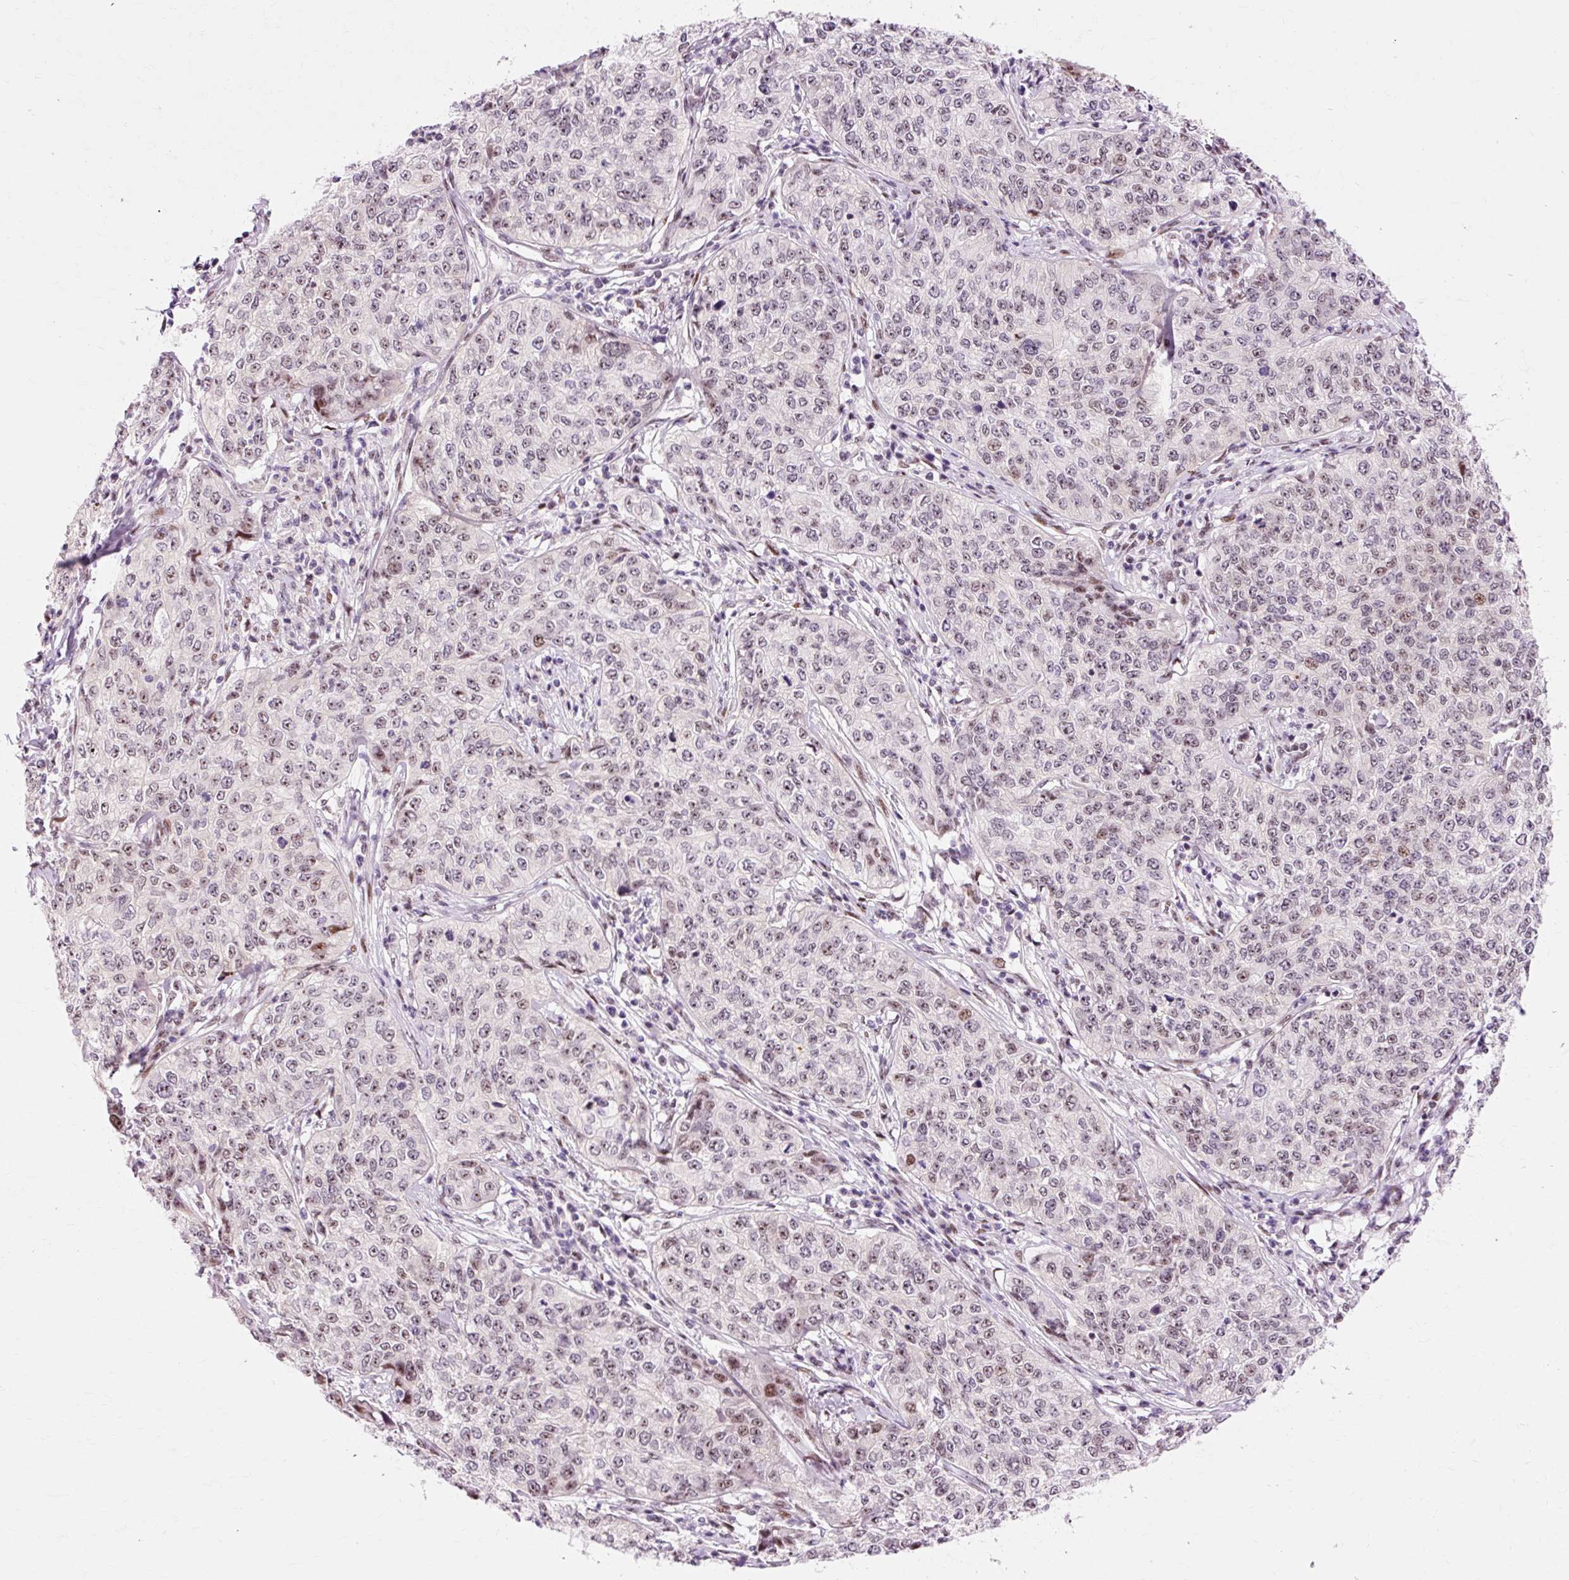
{"staining": {"intensity": "weak", "quantity": "<25%", "location": "nuclear"}, "tissue": "cervical cancer", "cell_type": "Tumor cells", "image_type": "cancer", "snomed": [{"axis": "morphology", "description": "Squamous cell carcinoma, NOS"}, {"axis": "topography", "description": "Cervix"}], "caption": "Immunohistochemical staining of human cervical squamous cell carcinoma shows no significant expression in tumor cells. (DAB IHC with hematoxylin counter stain).", "gene": "MACROD2", "patient": {"sex": "female", "age": 35}}